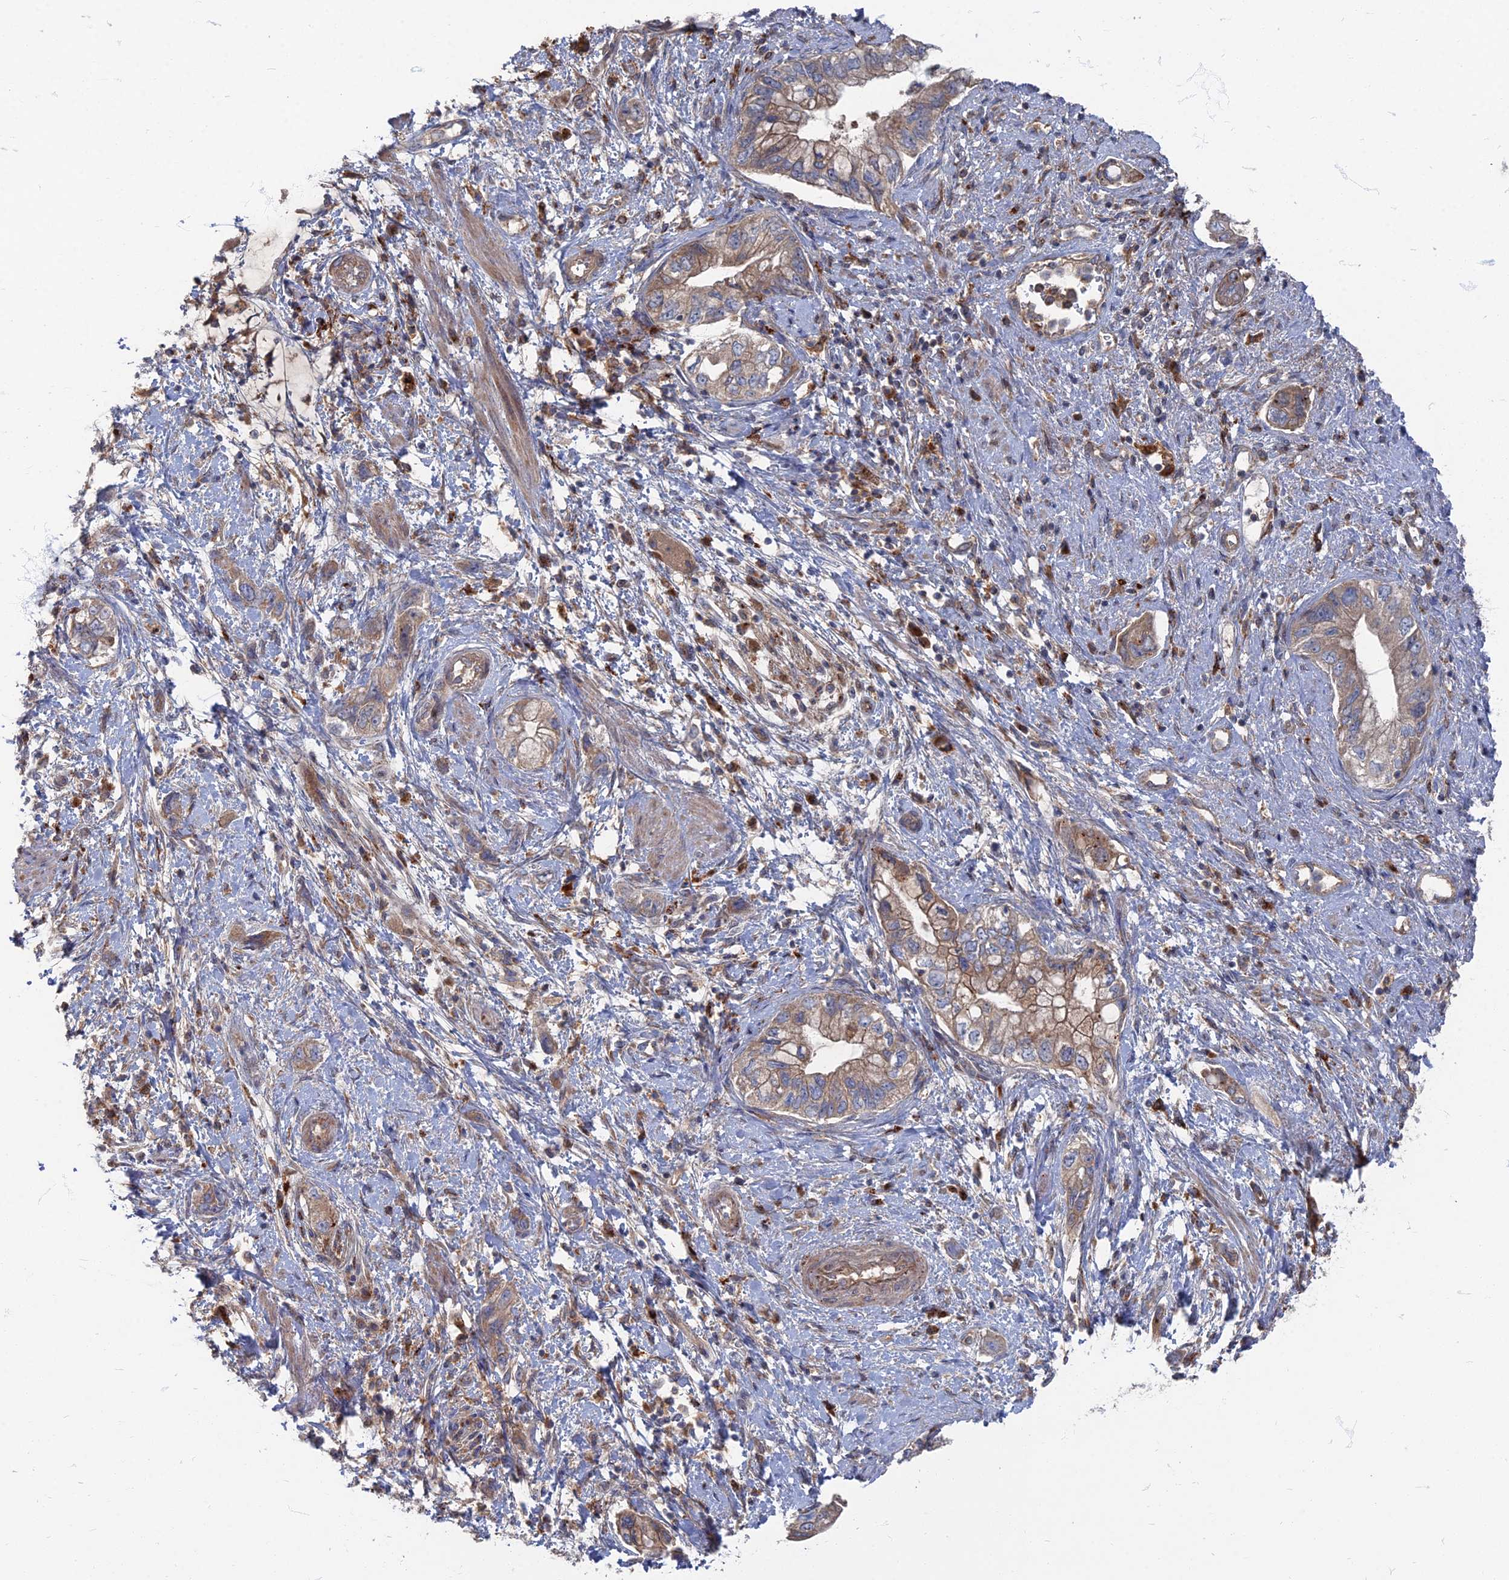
{"staining": {"intensity": "moderate", "quantity": ">75%", "location": "cytoplasmic/membranous"}, "tissue": "pancreatic cancer", "cell_type": "Tumor cells", "image_type": "cancer", "snomed": [{"axis": "morphology", "description": "Adenocarcinoma, NOS"}, {"axis": "topography", "description": "Pancreas"}], "caption": "Immunohistochemical staining of pancreatic cancer (adenocarcinoma) displays medium levels of moderate cytoplasmic/membranous positivity in approximately >75% of tumor cells.", "gene": "PPCDC", "patient": {"sex": "female", "age": 73}}